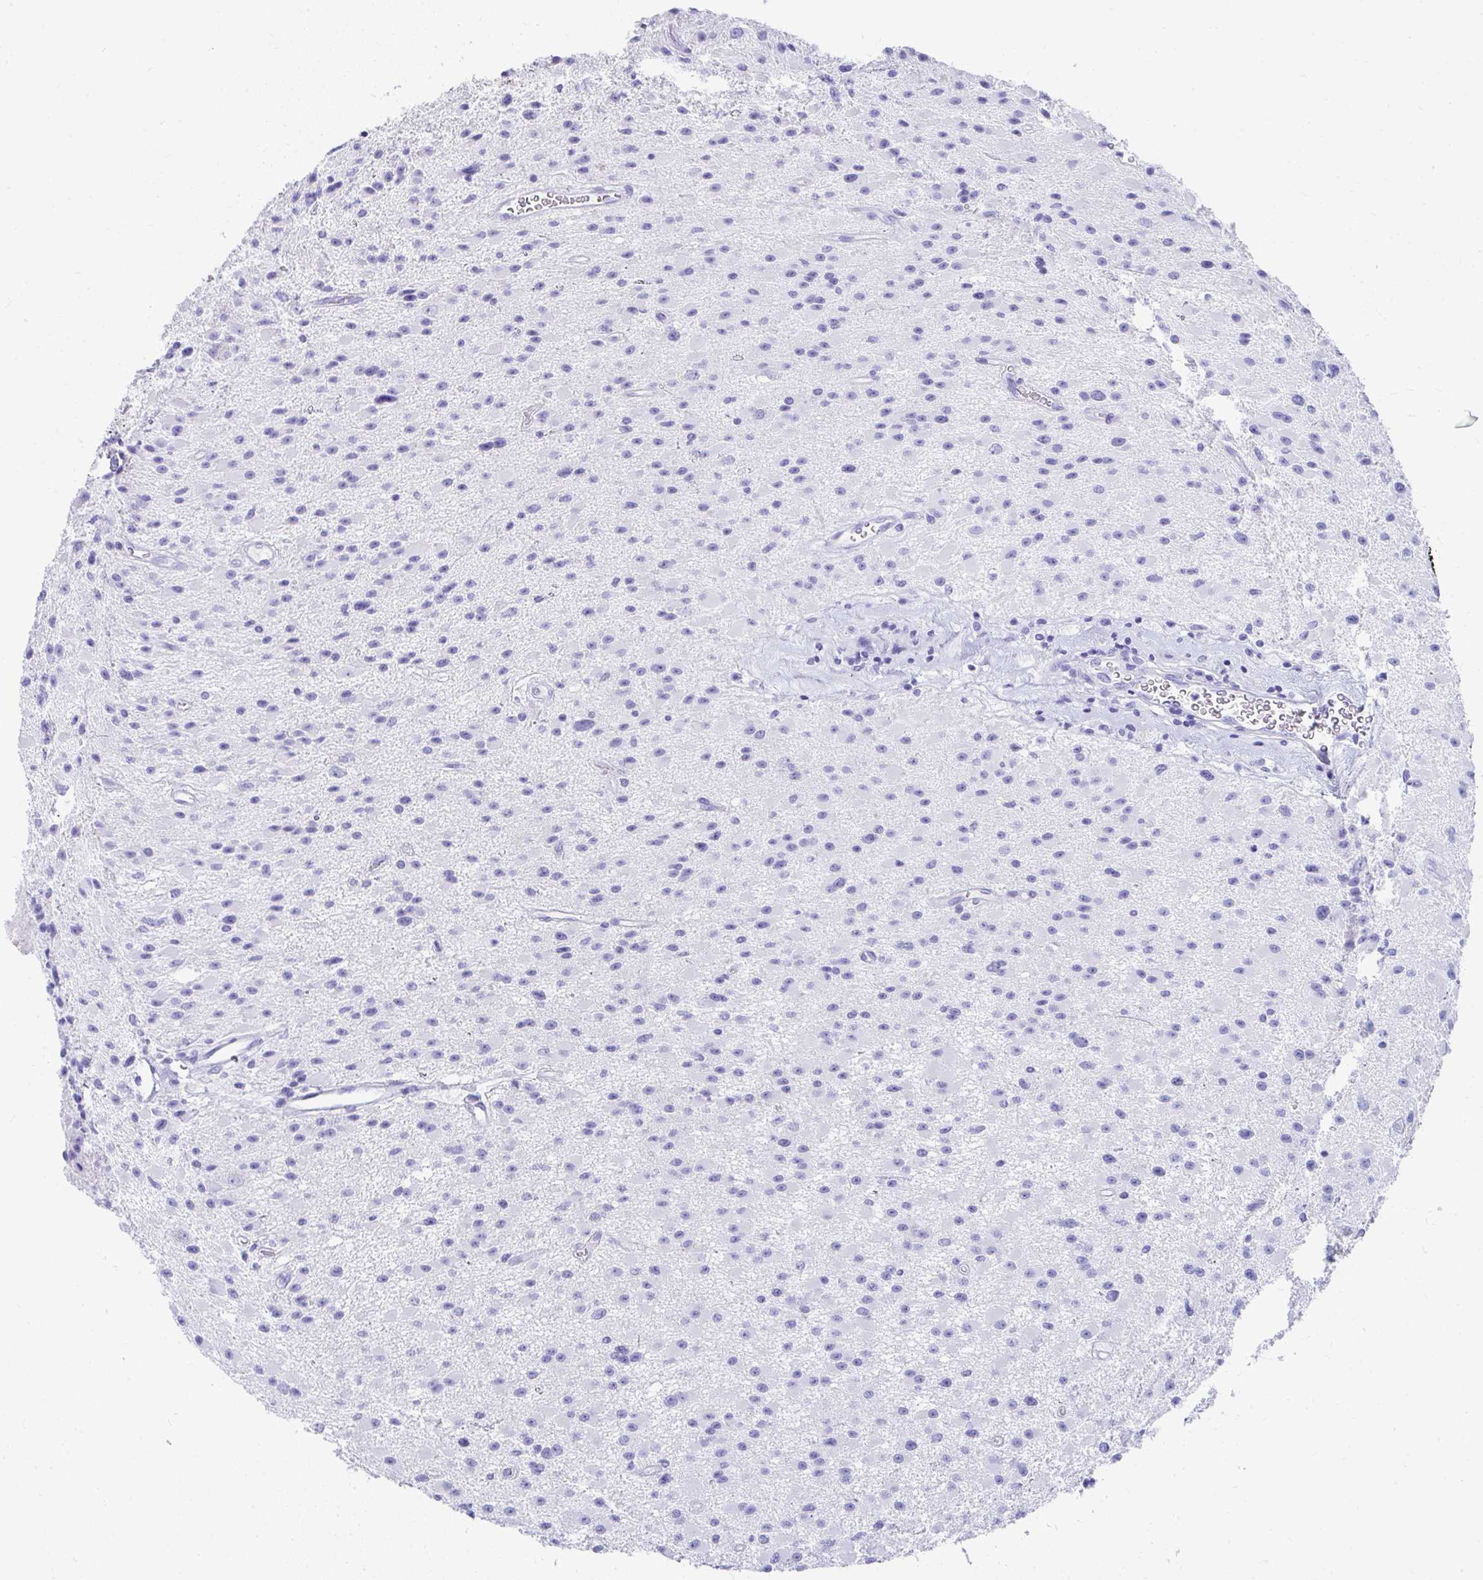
{"staining": {"intensity": "negative", "quantity": "none", "location": "none"}, "tissue": "glioma", "cell_type": "Tumor cells", "image_type": "cancer", "snomed": [{"axis": "morphology", "description": "Glioma, malignant, High grade"}, {"axis": "topography", "description": "Brain"}], "caption": "Protein analysis of malignant glioma (high-grade) displays no significant staining in tumor cells.", "gene": "TNNT1", "patient": {"sex": "male", "age": 29}}